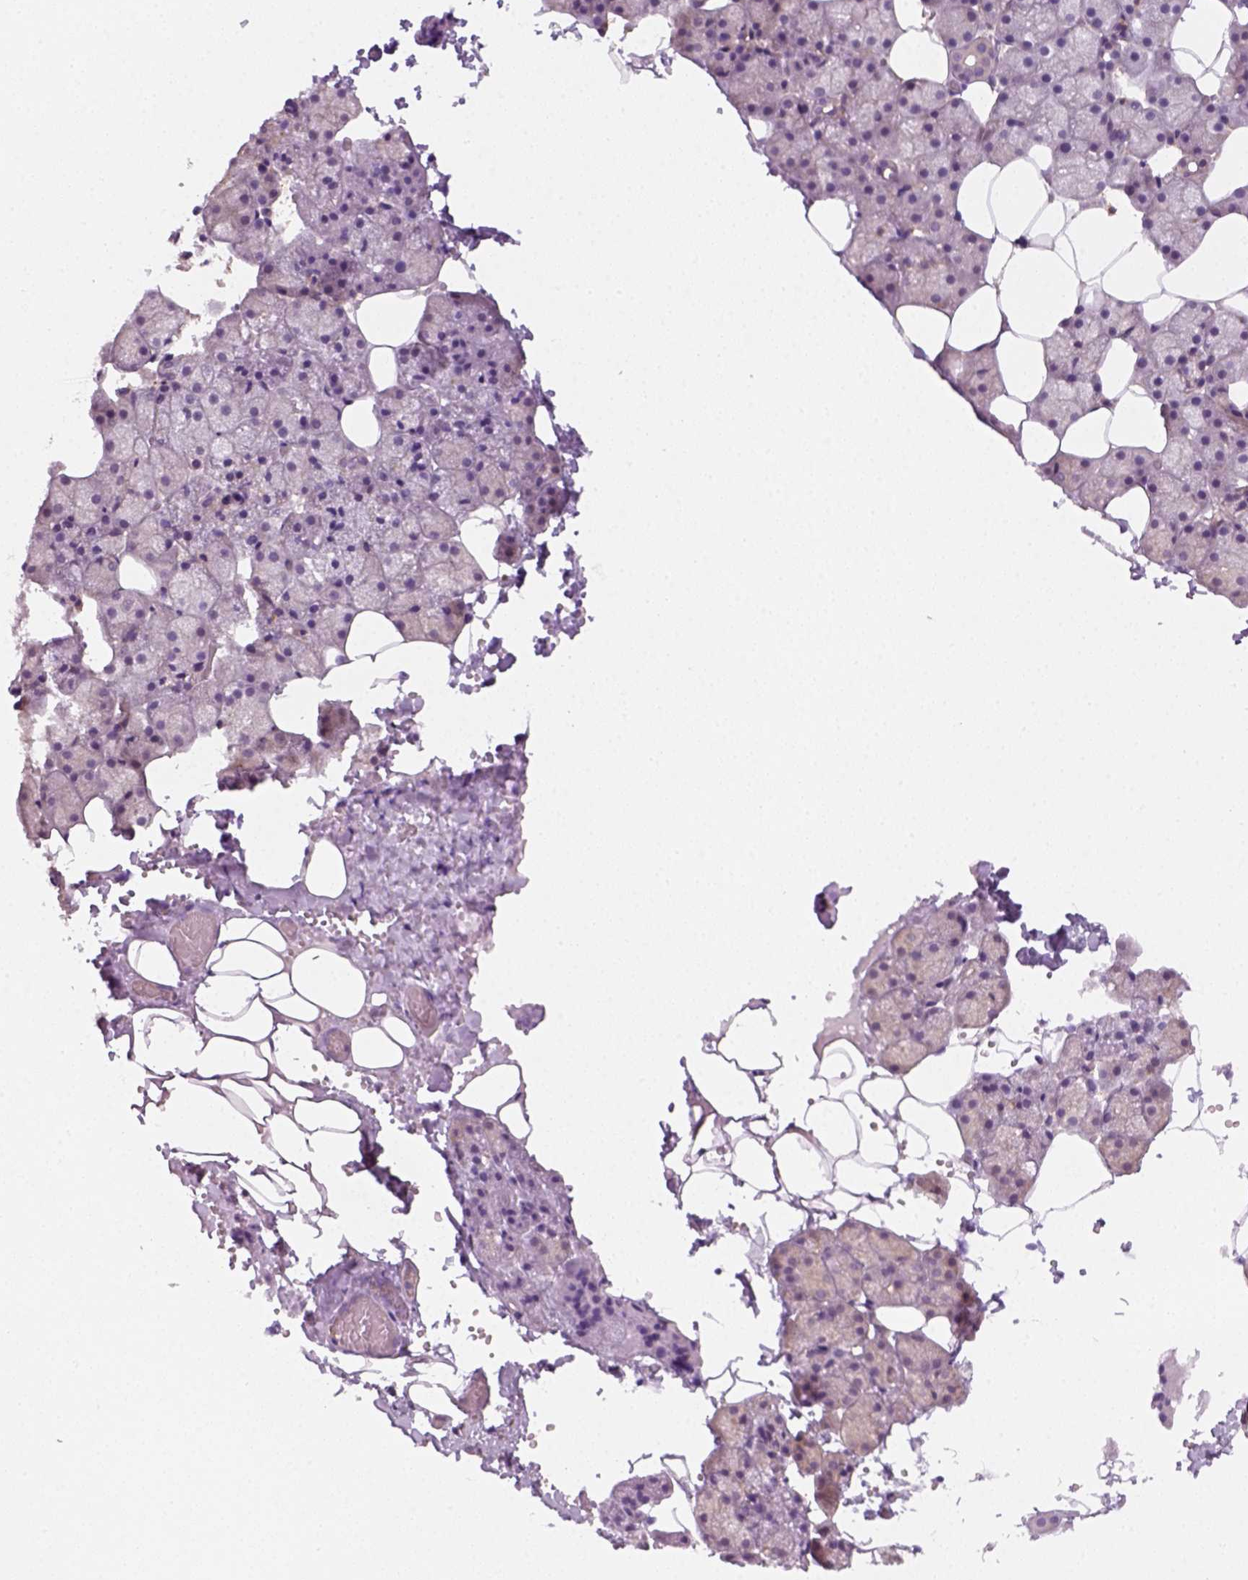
{"staining": {"intensity": "negative", "quantity": "none", "location": "none"}, "tissue": "salivary gland", "cell_type": "Glandular cells", "image_type": "normal", "snomed": [{"axis": "morphology", "description": "Normal tissue, NOS"}, {"axis": "topography", "description": "Salivary gland"}], "caption": "Benign salivary gland was stained to show a protein in brown. There is no significant positivity in glandular cells. (DAB (3,3'-diaminobenzidine) IHC, high magnification).", "gene": "EPHB1", "patient": {"sex": "male", "age": 38}}